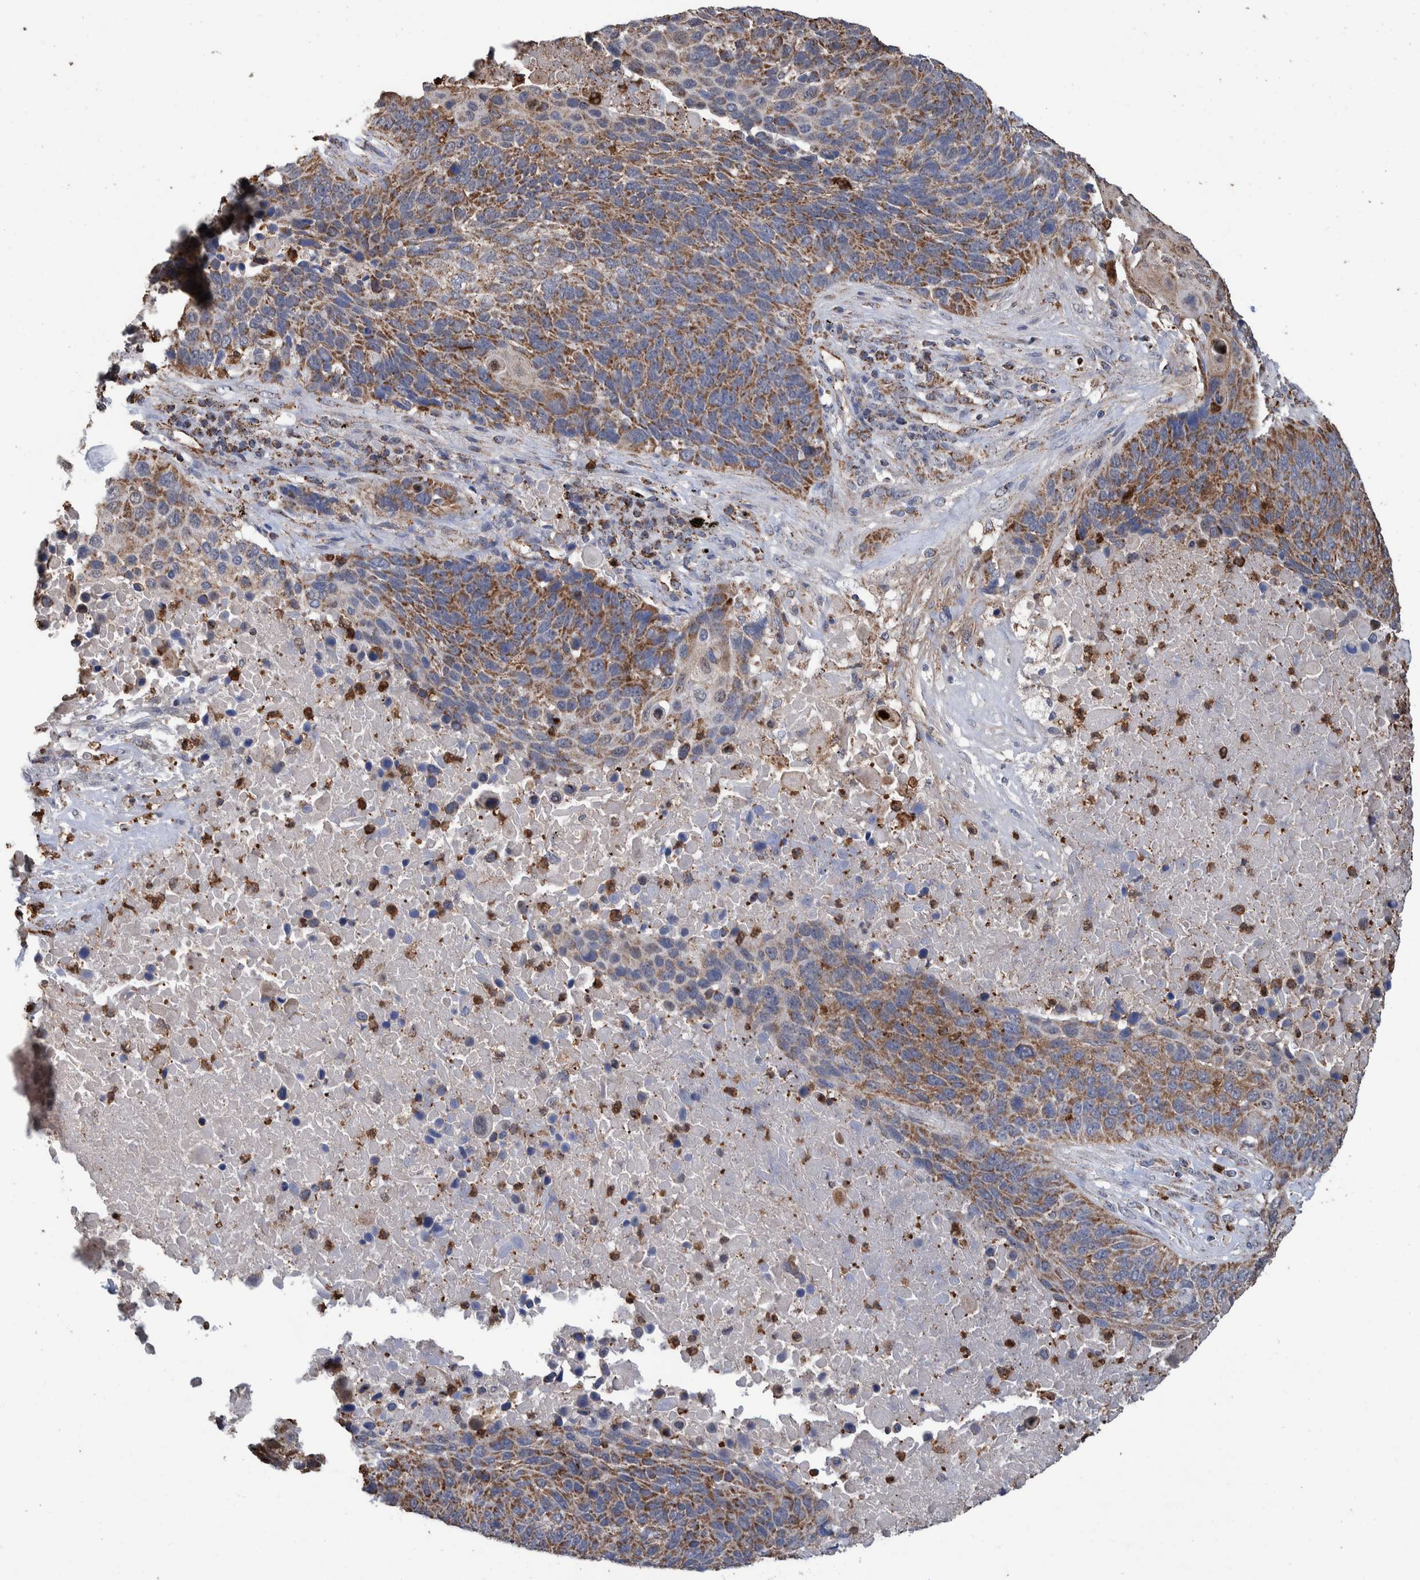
{"staining": {"intensity": "moderate", "quantity": ">75%", "location": "cytoplasmic/membranous"}, "tissue": "lung cancer", "cell_type": "Tumor cells", "image_type": "cancer", "snomed": [{"axis": "morphology", "description": "Squamous cell carcinoma, NOS"}, {"axis": "topography", "description": "Lung"}], "caption": "Human lung cancer (squamous cell carcinoma) stained with a brown dye displays moderate cytoplasmic/membranous positive staining in about >75% of tumor cells.", "gene": "DECR1", "patient": {"sex": "male", "age": 66}}